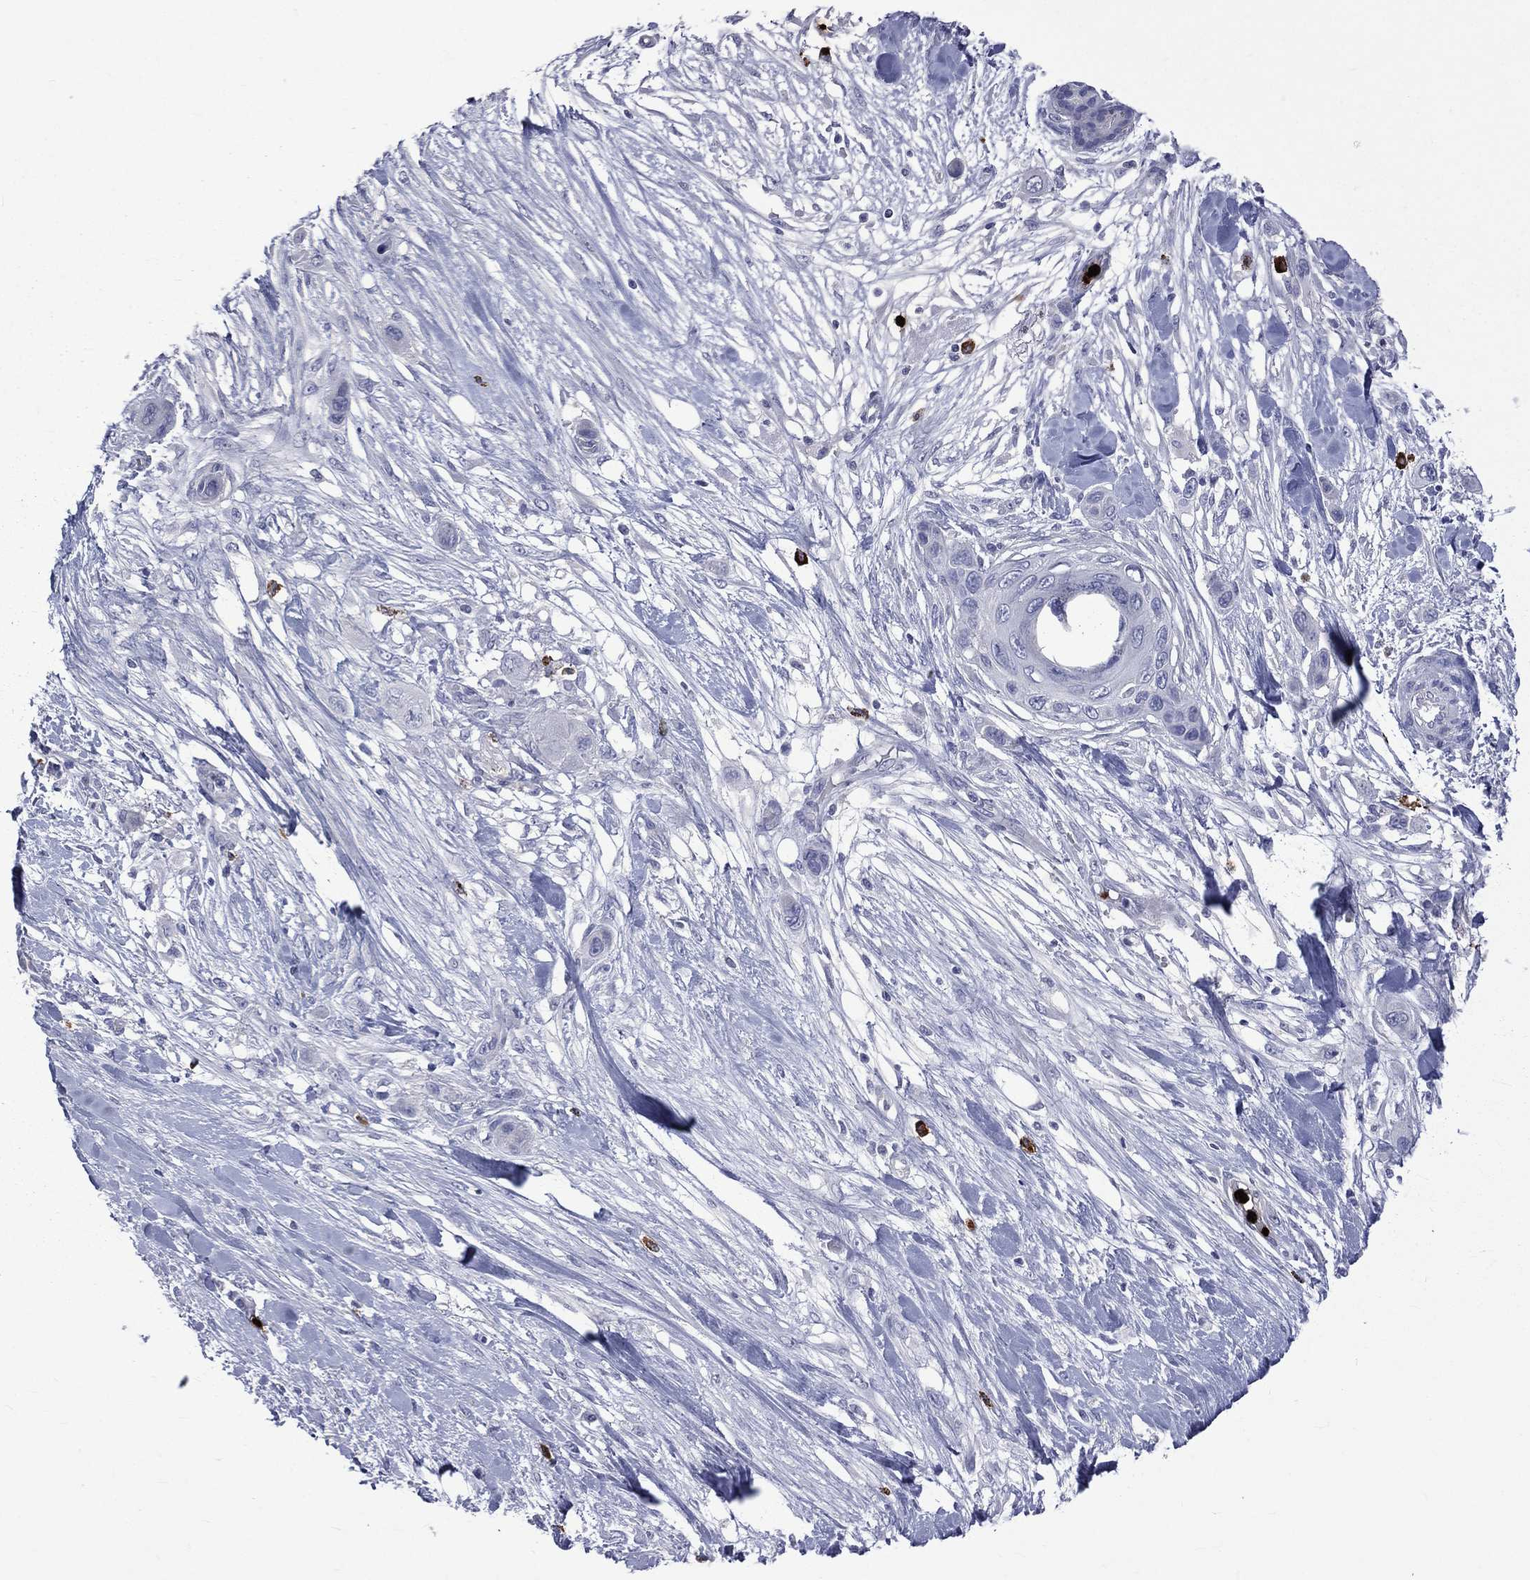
{"staining": {"intensity": "negative", "quantity": "none", "location": "none"}, "tissue": "skin cancer", "cell_type": "Tumor cells", "image_type": "cancer", "snomed": [{"axis": "morphology", "description": "Squamous cell carcinoma, NOS"}, {"axis": "topography", "description": "Skin"}], "caption": "There is no significant staining in tumor cells of skin squamous cell carcinoma. Nuclei are stained in blue.", "gene": "ELANE", "patient": {"sex": "male", "age": 79}}